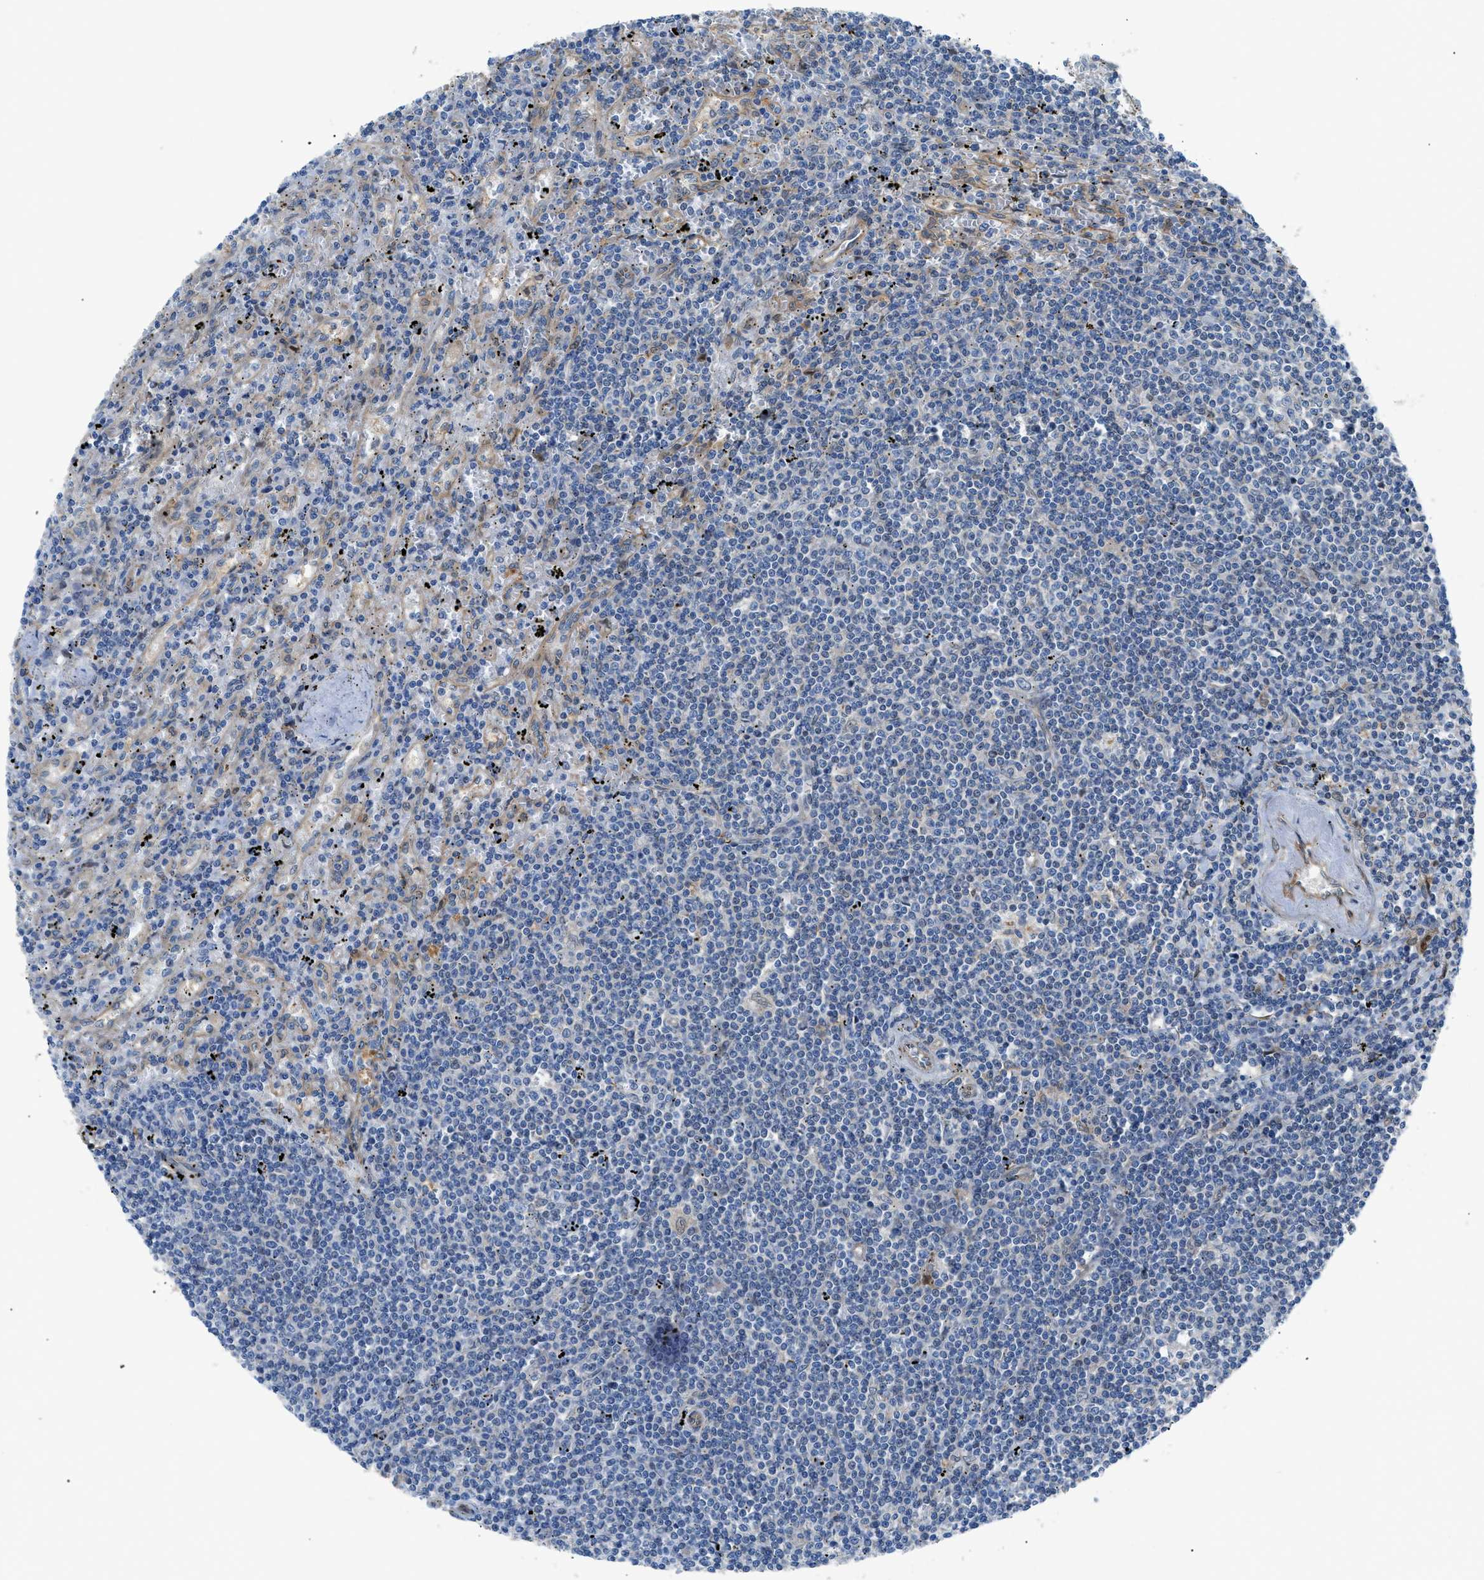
{"staining": {"intensity": "negative", "quantity": "none", "location": "none"}, "tissue": "lymphoma", "cell_type": "Tumor cells", "image_type": "cancer", "snomed": [{"axis": "morphology", "description": "Malignant lymphoma, non-Hodgkin's type, Low grade"}, {"axis": "topography", "description": "Spleen"}], "caption": "There is no significant expression in tumor cells of low-grade malignant lymphoma, non-Hodgkin's type. (DAB IHC with hematoxylin counter stain).", "gene": "DMAC1", "patient": {"sex": "male", "age": 76}}